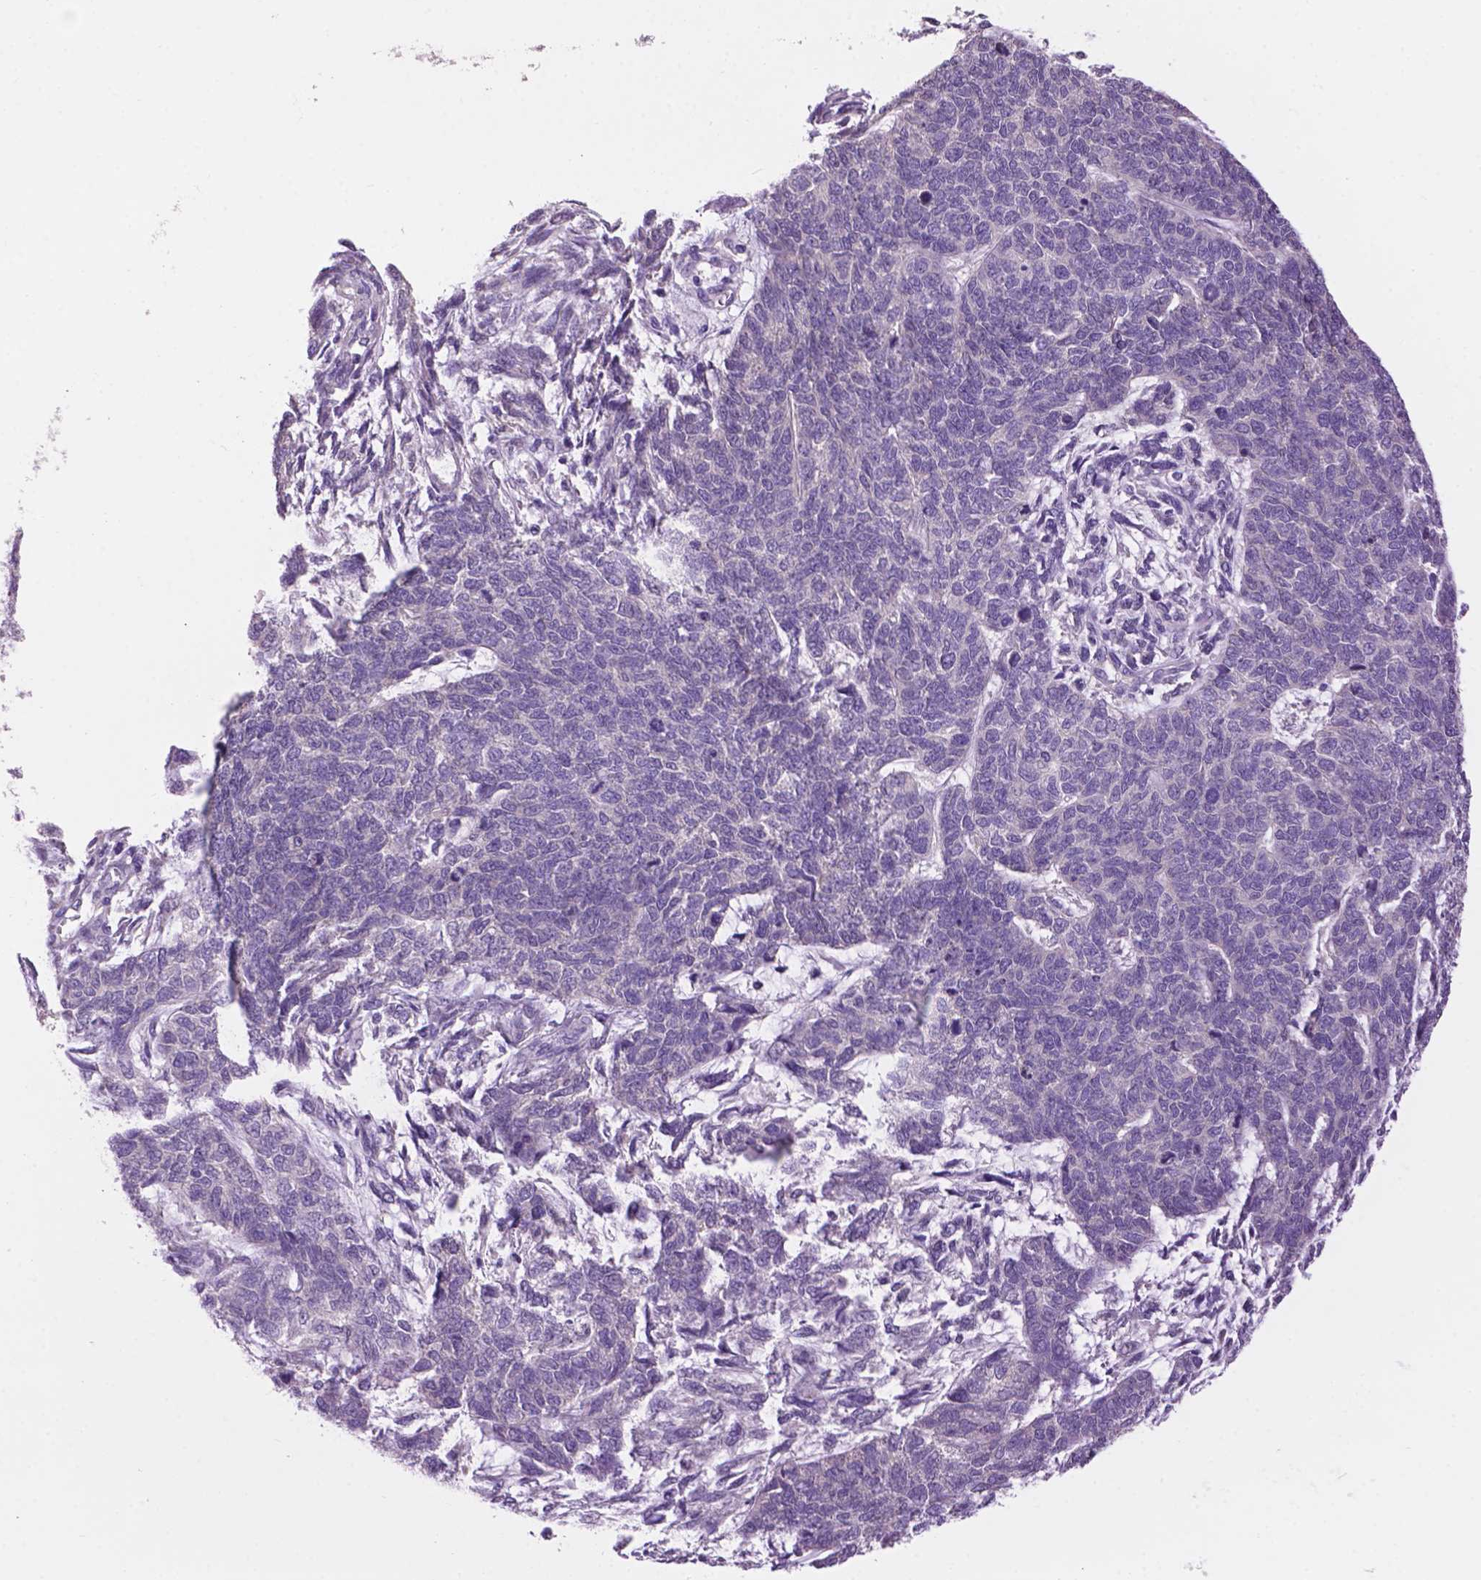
{"staining": {"intensity": "negative", "quantity": "none", "location": "none"}, "tissue": "cervical cancer", "cell_type": "Tumor cells", "image_type": "cancer", "snomed": [{"axis": "morphology", "description": "Squamous cell carcinoma, NOS"}, {"axis": "topography", "description": "Cervix"}], "caption": "The histopathology image displays no staining of tumor cells in cervical cancer.", "gene": "CRYBA4", "patient": {"sex": "female", "age": 63}}